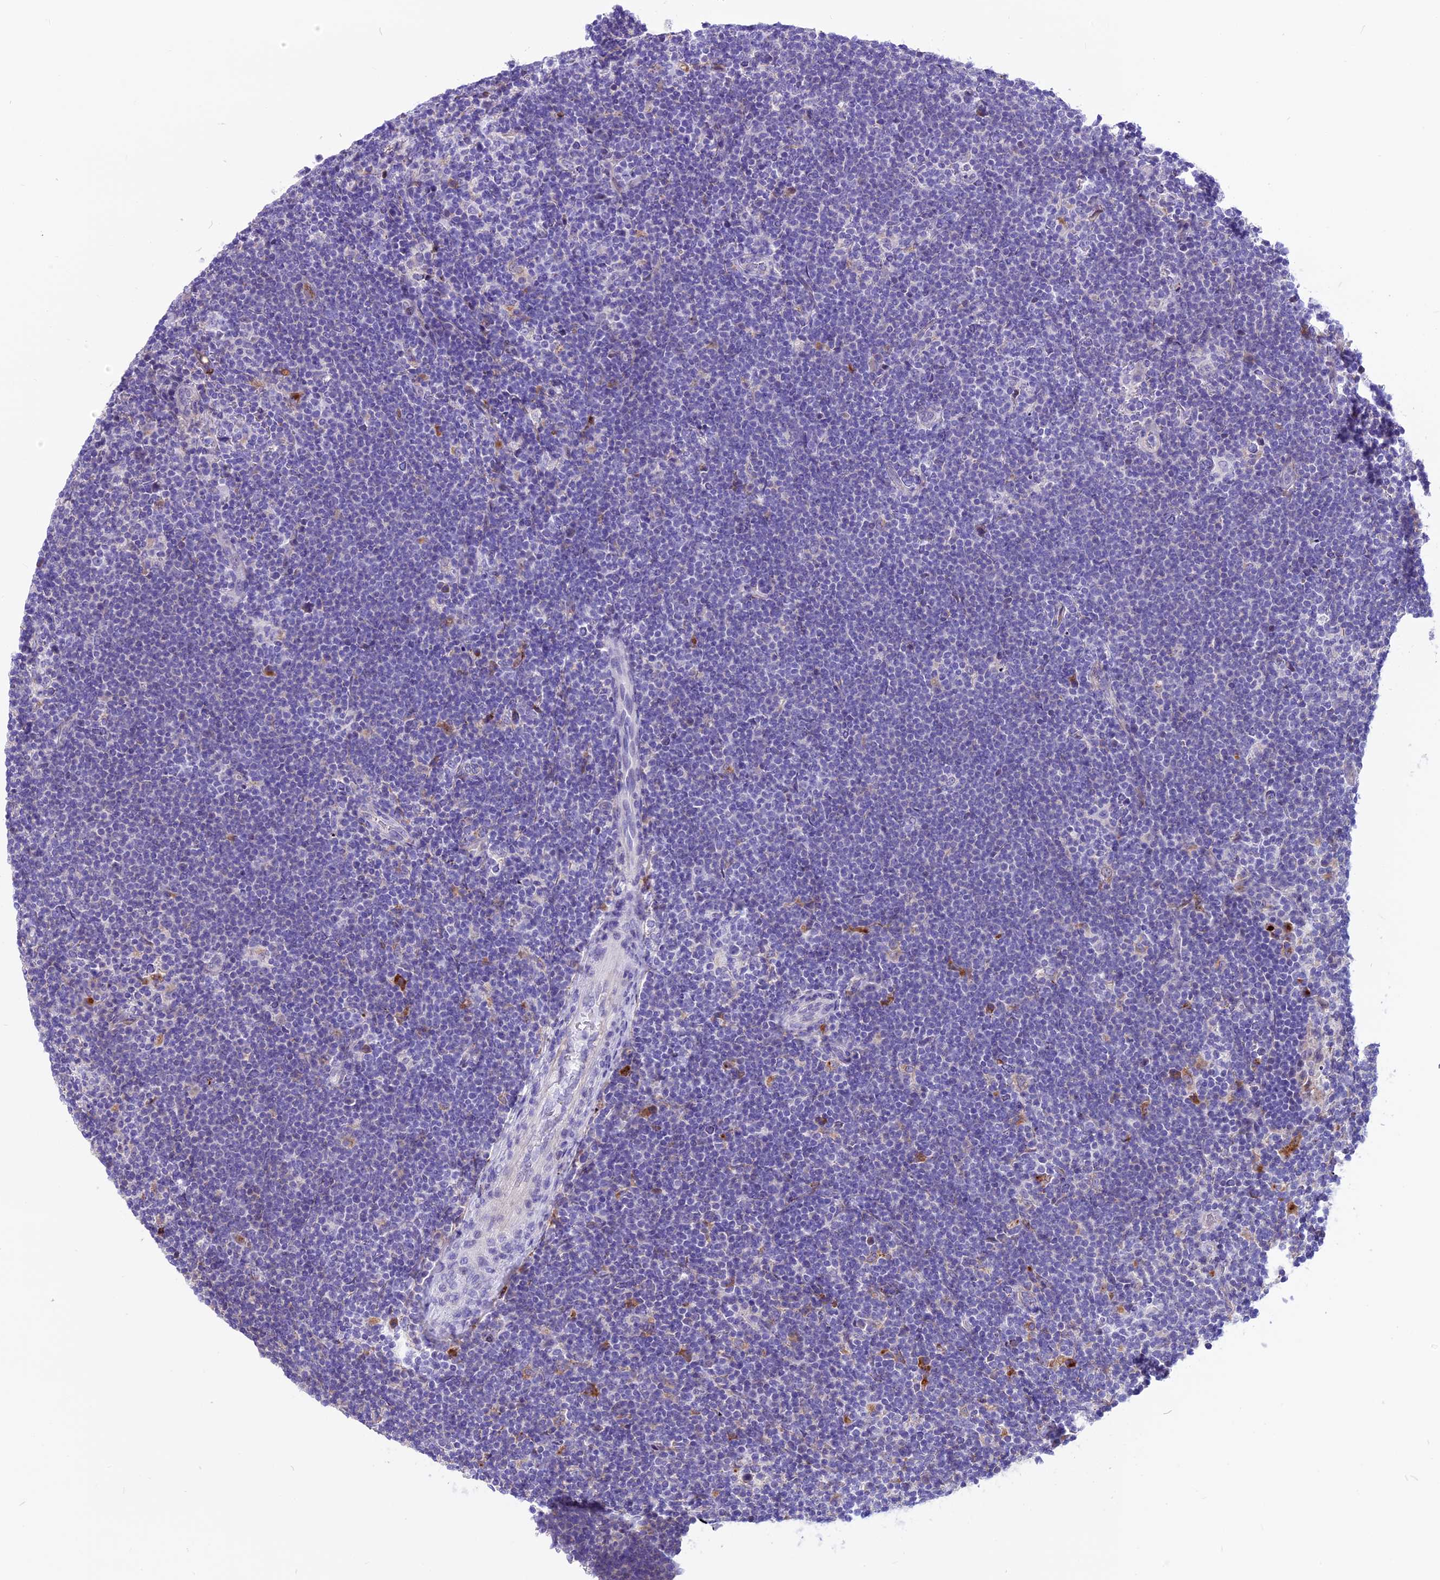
{"staining": {"intensity": "negative", "quantity": "none", "location": "none"}, "tissue": "lymphoma", "cell_type": "Tumor cells", "image_type": "cancer", "snomed": [{"axis": "morphology", "description": "Hodgkin's disease, NOS"}, {"axis": "topography", "description": "Lymph node"}], "caption": "Immunohistochemical staining of lymphoma shows no significant positivity in tumor cells.", "gene": "THRSP", "patient": {"sex": "female", "age": 57}}